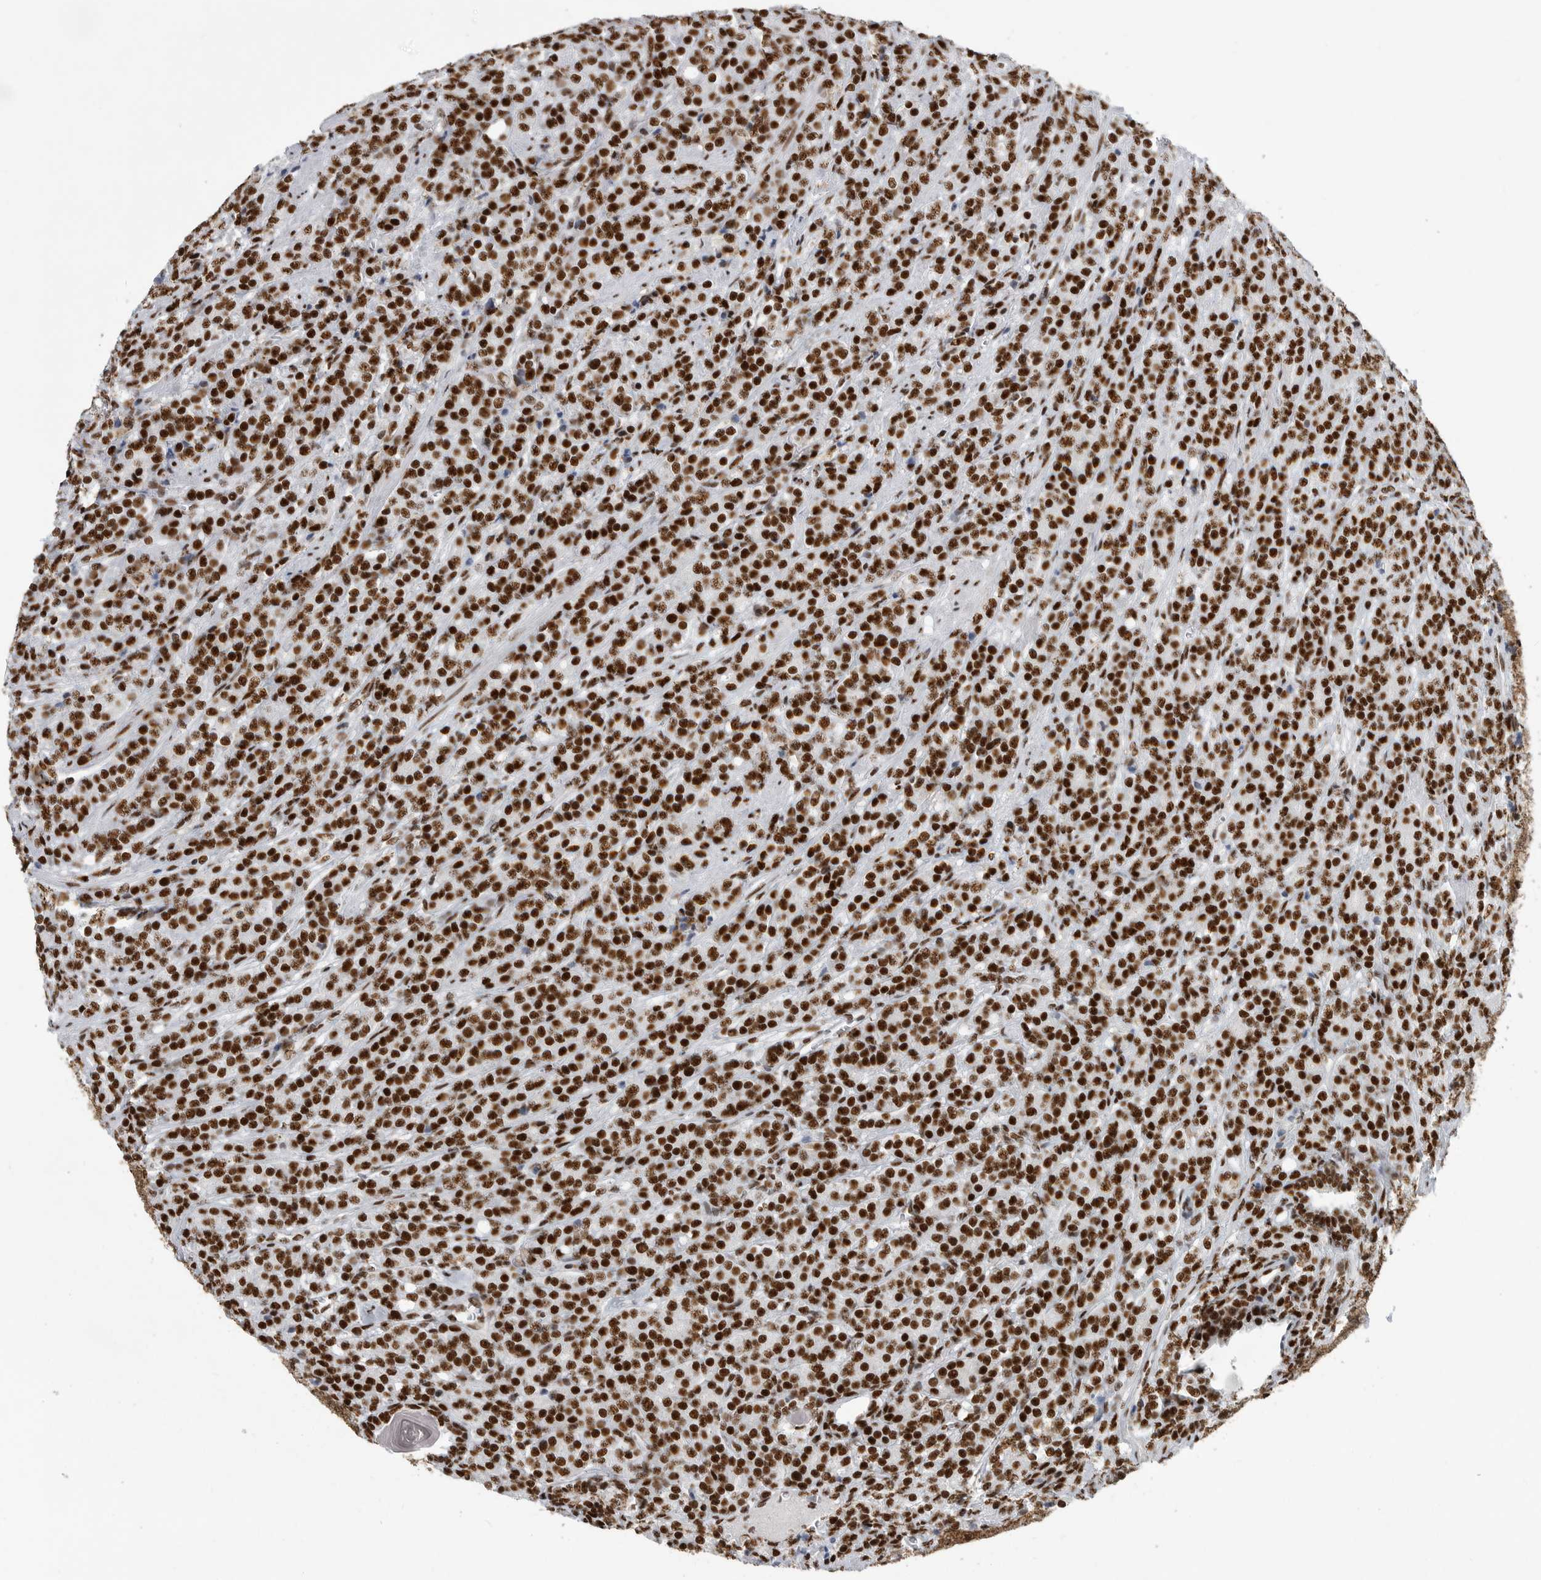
{"staining": {"intensity": "strong", "quantity": ">75%", "location": "nuclear"}, "tissue": "prostate cancer", "cell_type": "Tumor cells", "image_type": "cancer", "snomed": [{"axis": "morphology", "description": "Adenocarcinoma, High grade"}, {"axis": "topography", "description": "Prostate"}], "caption": "Immunohistochemical staining of prostate cancer exhibits high levels of strong nuclear positivity in approximately >75% of tumor cells.", "gene": "BCLAF1", "patient": {"sex": "male", "age": 62}}